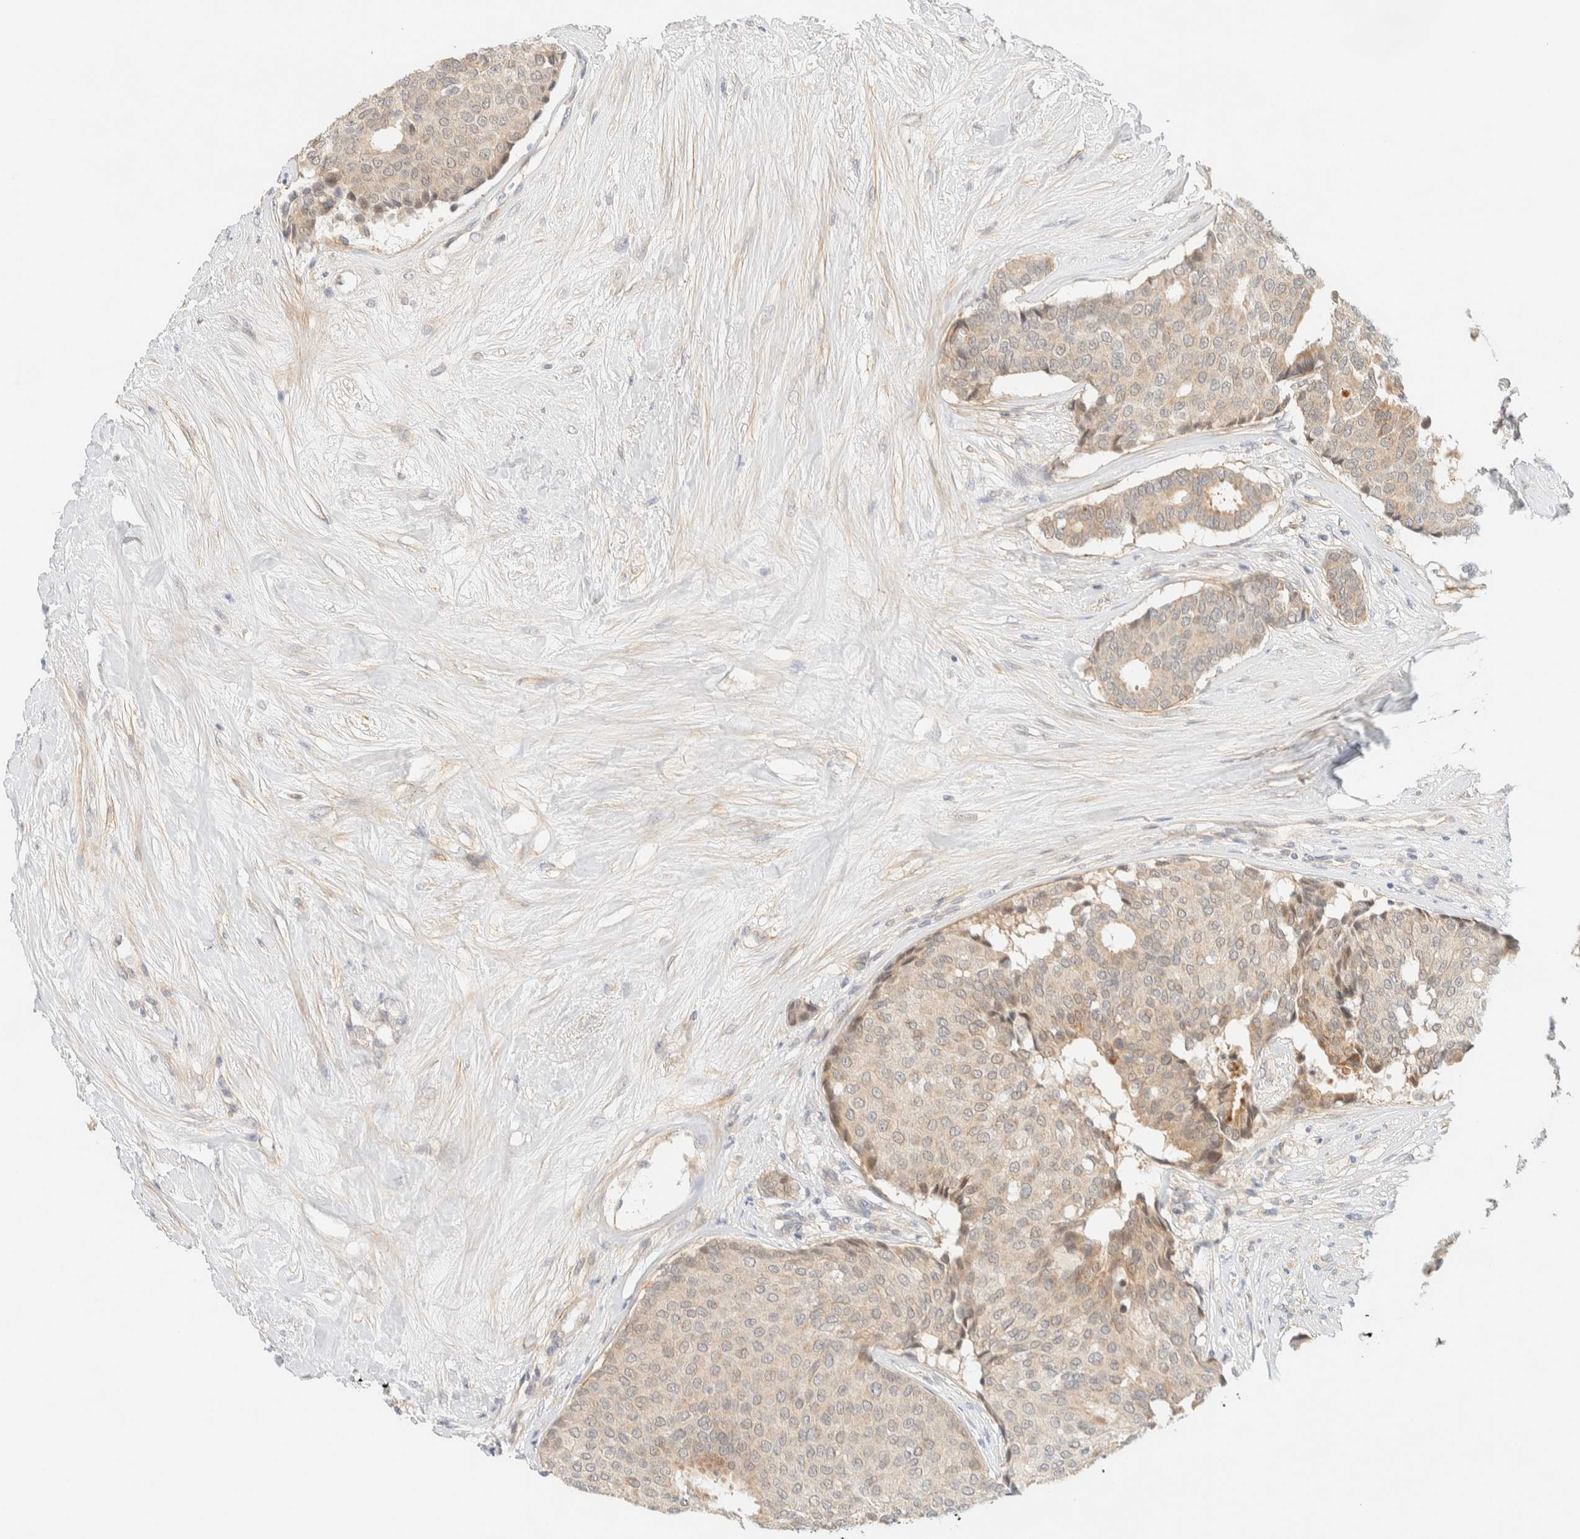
{"staining": {"intensity": "weak", "quantity": "25%-75%", "location": "cytoplasmic/membranous"}, "tissue": "breast cancer", "cell_type": "Tumor cells", "image_type": "cancer", "snomed": [{"axis": "morphology", "description": "Duct carcinoma"}, {"axis": "topography", "description": "Breast"}], "caption": "A brown stain highlights weak cytoplasmic/membranous staining of a protein in human invasive ductal carcinoma (breast) tumor cells.", "gene": "TNK1", "patient": {"sex": "female", "age": 75}}